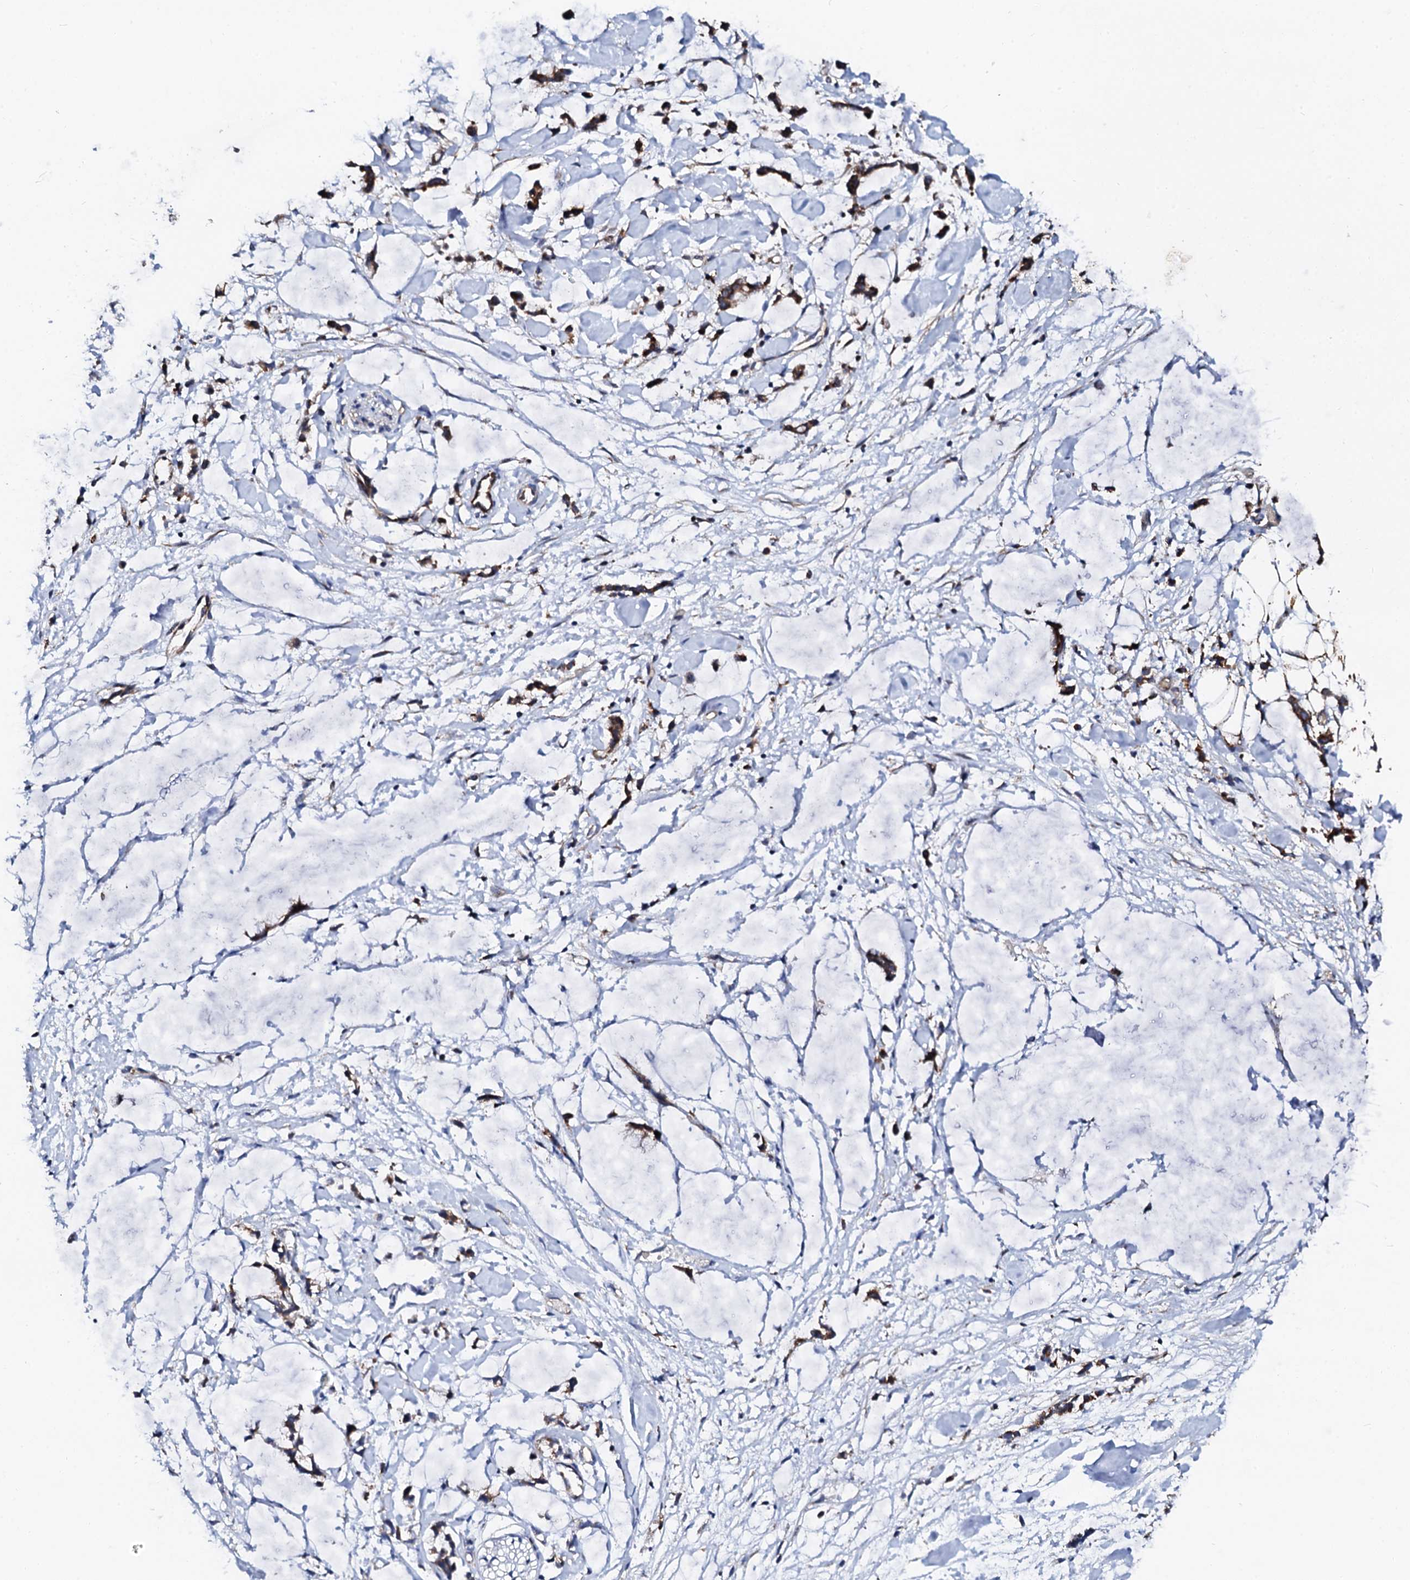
{"staining": {"intensity": "moderate", "quantity": "25%-75%", "location": "cytoplasmic/membranous"}, "tissue": "adipose tissue", "cell_type": "Adipocytes", "image_type": "normal", "snomed": [{"axis": "morphology", "description": "Normal tissue, NOS"}, {"axis": "morphology", "description": "Adenocarcinoma, NOS"}, {"axis": "topography", "description": "Colon"}, {"axis": "topography", "description": "Peripheral nerve tissue"}], "caption": "The image reveals staining of benign adipose tissue, revealing moderate cytoplasmic/membranous protein expression (brown color) within adipocytes.", "gene": "UBE3C", "patient": {"sex": "male", "age": 14}}